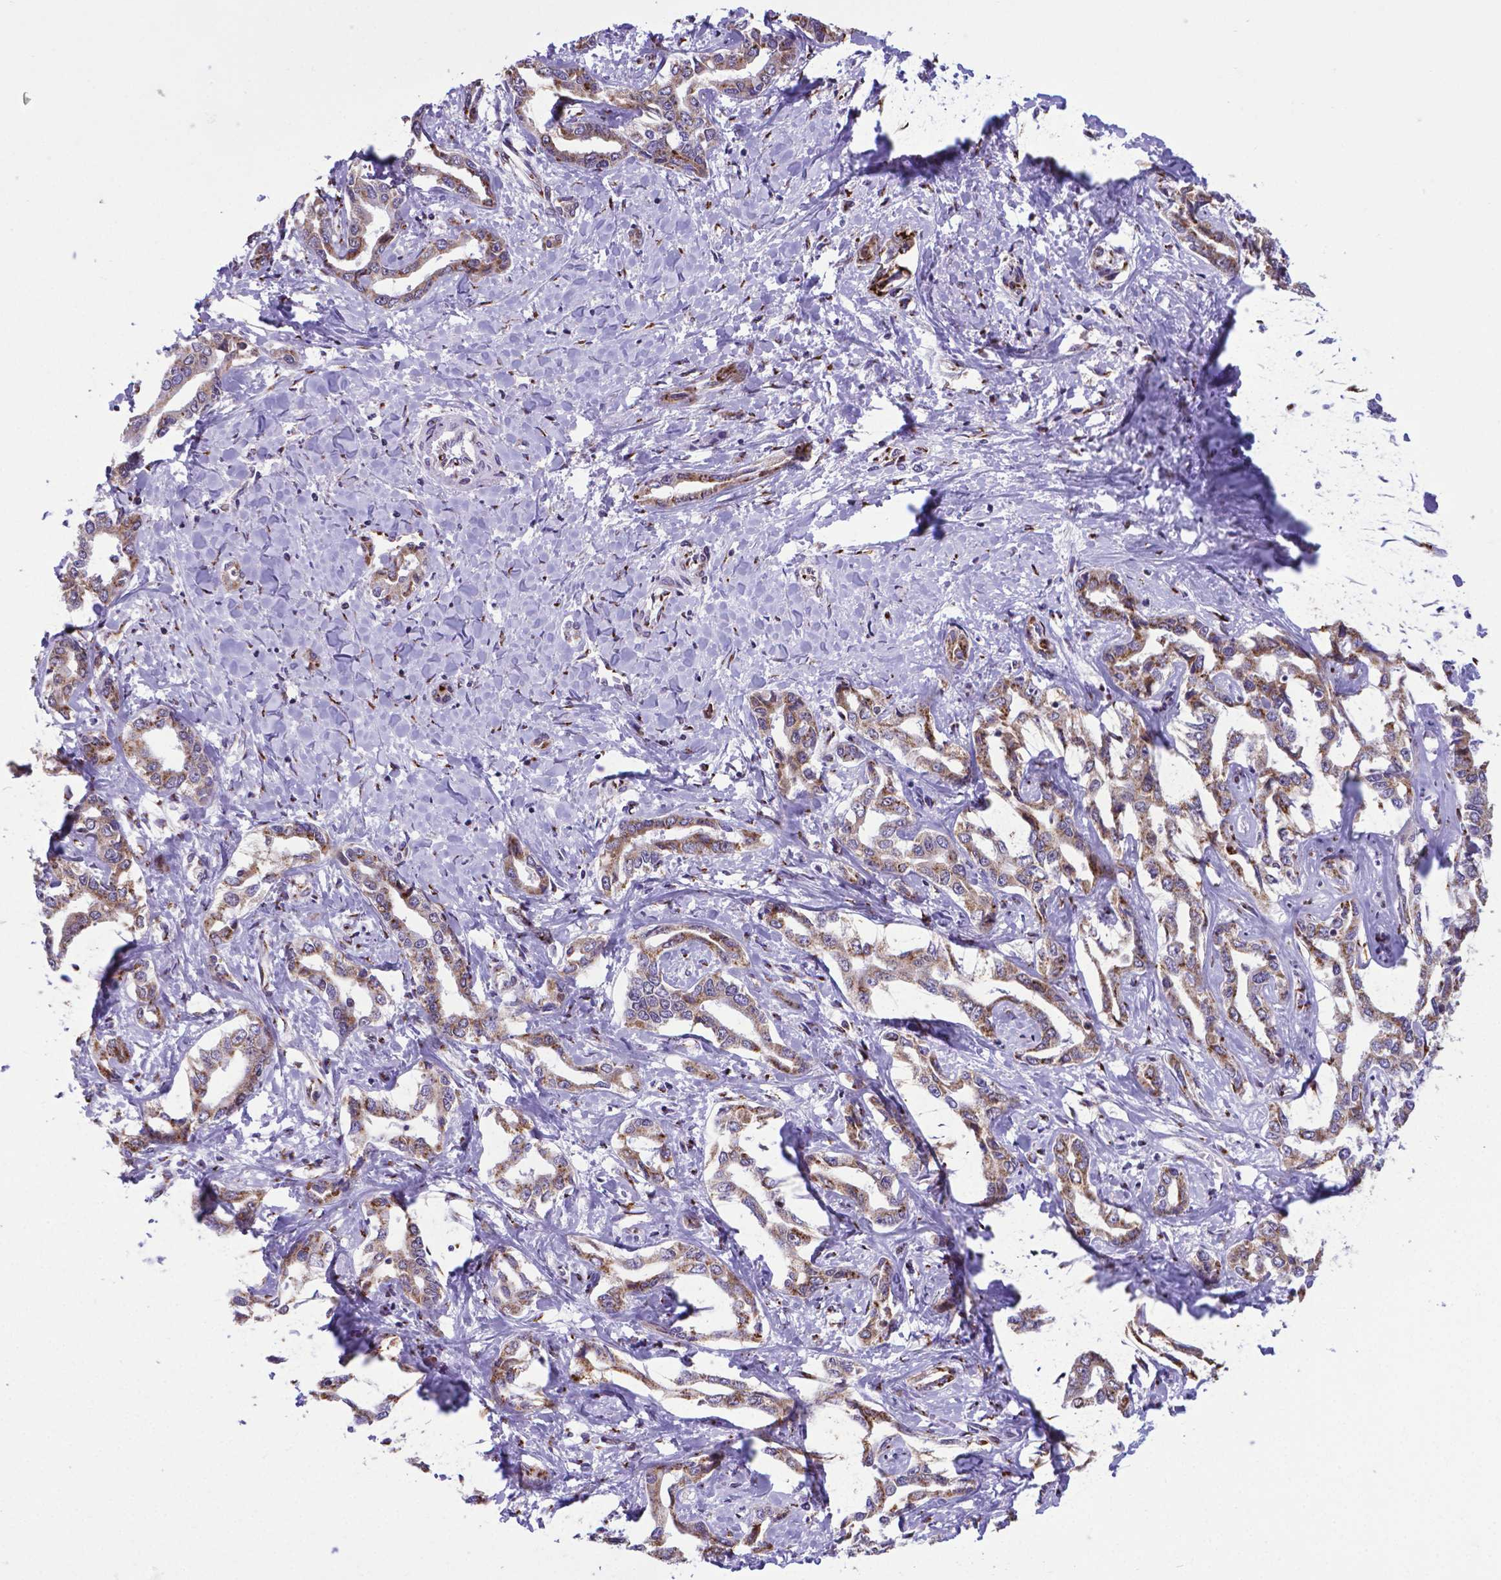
{"staining": {"intensity": "moderate", "quantity": ">75%", "location": "cytoplasmic/membranous"}, "tissue": "liver cancer", "cell_type": "Tumor cells", "image_type": "cancer", "snomed": [{"axis": "morphology", "description": "Cholangiocarcinoma"}, {"axis": "topography", "description": "Liver"}], "caption": "An image of liver cancer stained for a protein demonstrates moderate cytoplasmic/membranous brown staining in tumor cells.", "gene": "MRPL10", "patient": {"sex": "male", "age": 59}}